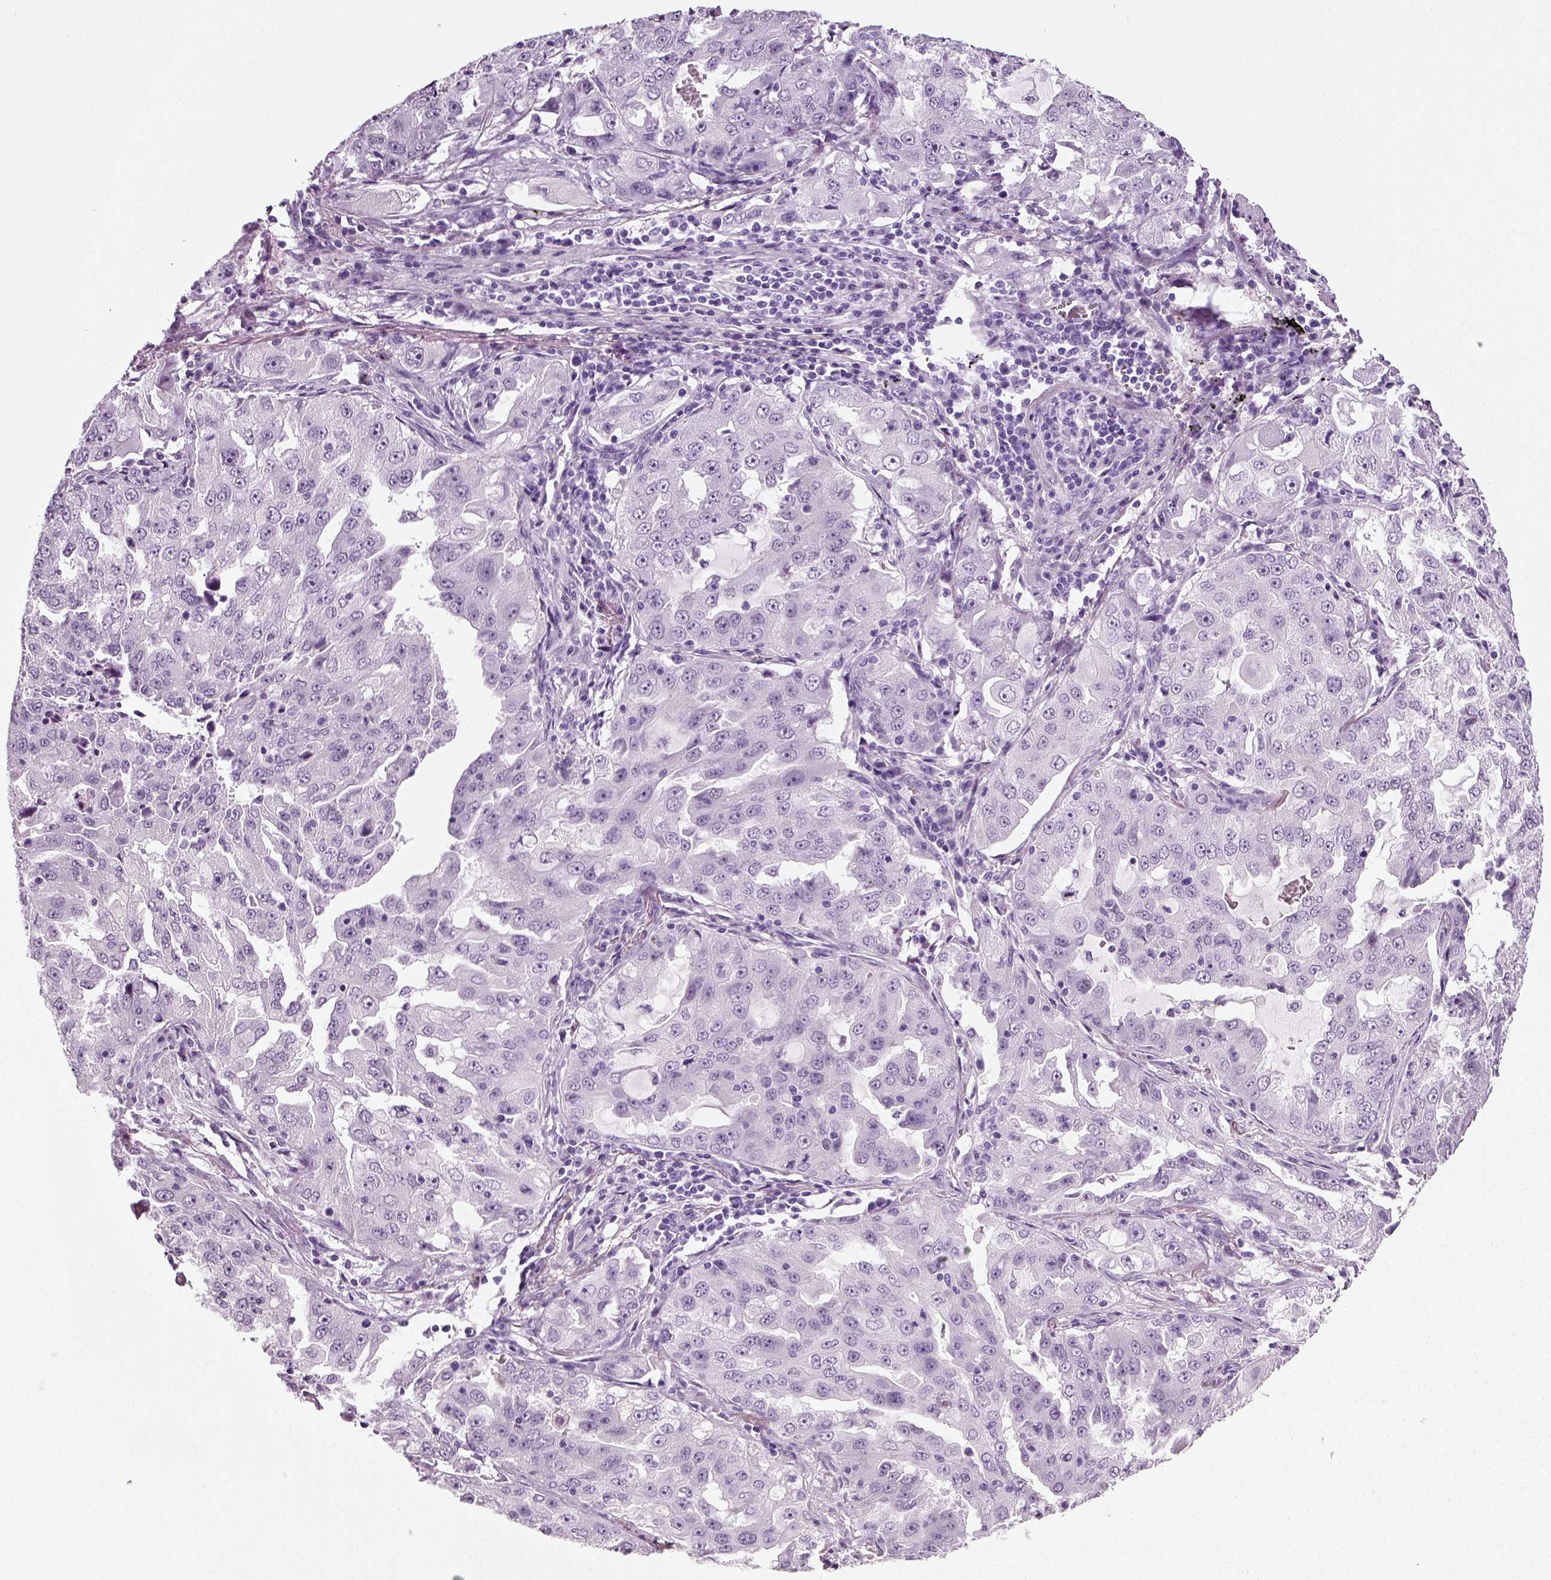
{"staining": {"intensity": "negative", "quantity": "none", "location": "none"}, "tissue": "lung cancer", "cell_type": "Tumor cells", "image_type": "cancer", "snomed": [{"axis": "morphology", "description": "Adenocarcinoma, NOS"}, {"axis": "topography", "description": "Lung"}], "caption": "Immunohistochemistry of human lung cancer (adenocarcinoma) exhibits no positivity in tumor cells.", "gene": "SPATA31E1", "patient": {"sex": "female", "age": 61}}